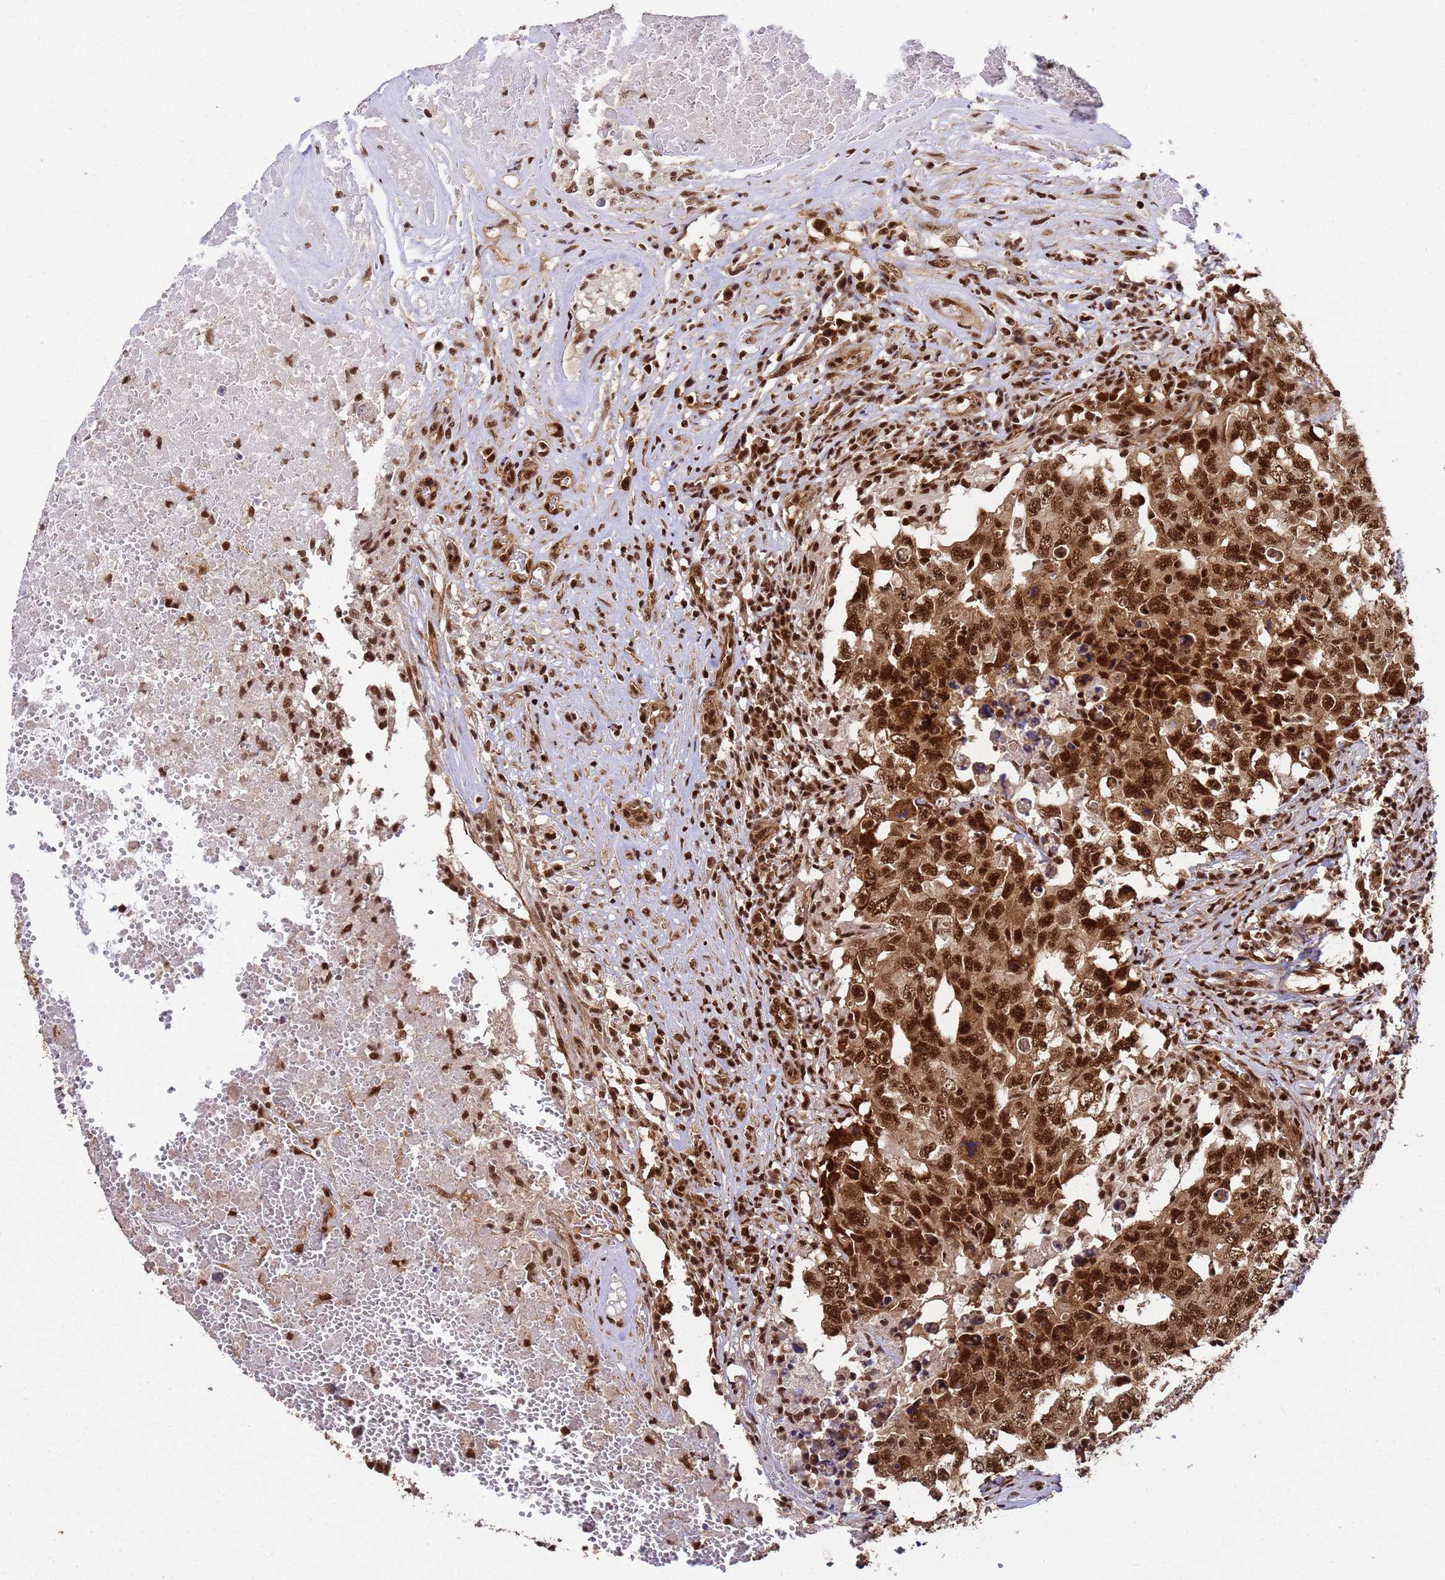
{"staining": {"intensity": "strong", "quantity": ">75%", "location": "cytoplasmic/membranous,nuclear"}, "tissue": "testis cancer", "cell_type": "Tumor cells", "image_type": "cancer", "snomed": [{"axis": "morphology", "description": "Carcinoma, Embryonal, NOS"}, {"axis": "topography", "description": "Testis"}], "caption": "A high amount of strong cytoplasmic/membranous and nuclear staining is seen in about >75% of tumor cells in testis cancer (embryonal carcinoma) tissue.", "gene": "SYF2", "patient": {"sex": "male", "age": 26}}